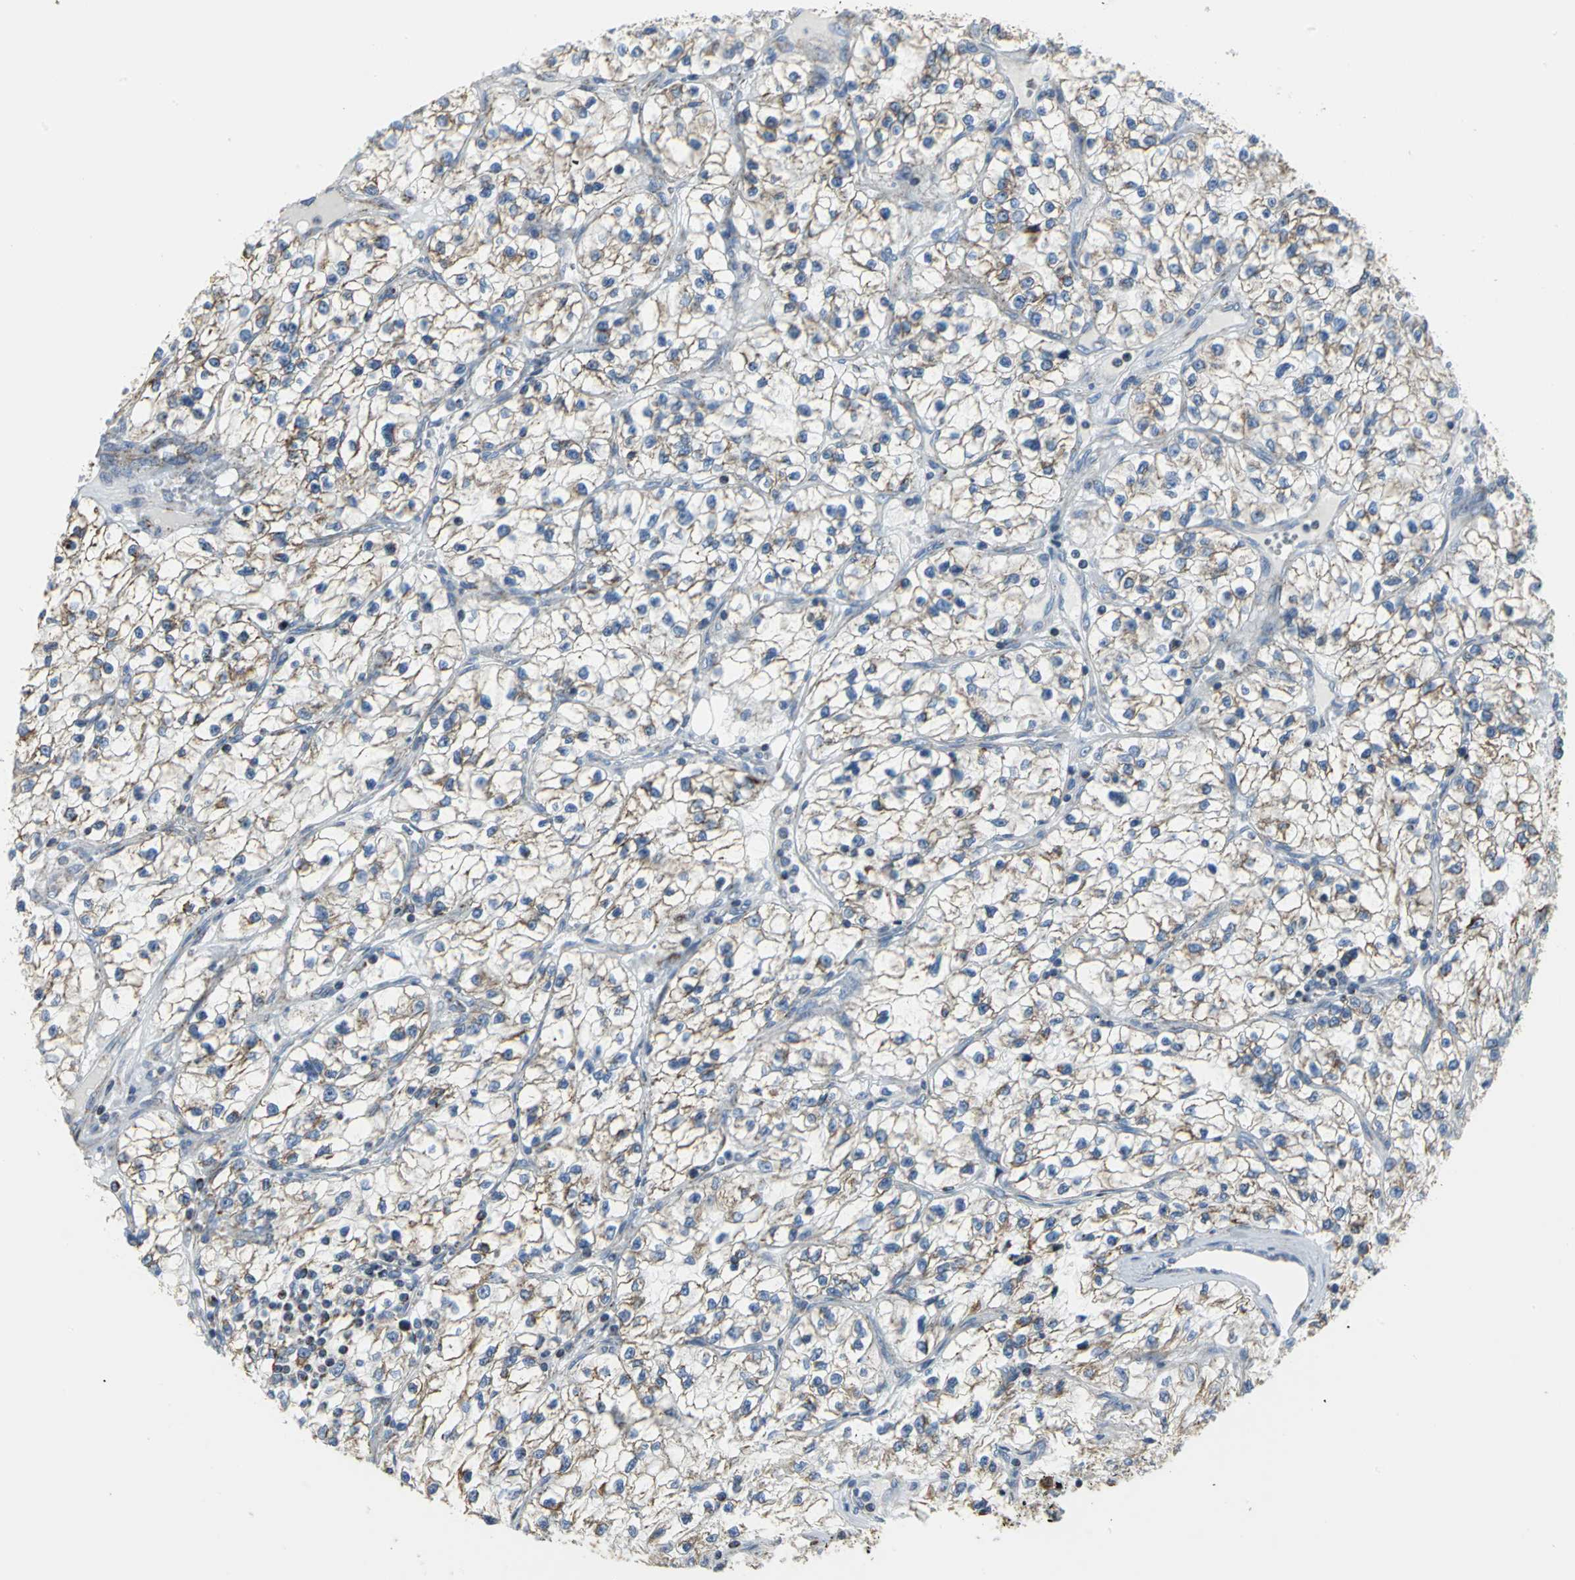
{"staining": {"intensity": "moderate", "quantity": "<25%", "location": "cytoplasmic/membranous"}, "tissue": "renal cancer", "cell_type": "Tumor cells", "image_type": "cancer", "snomed": [{"axis": "morphology", "description": "Adenocarcinoma, NOS"}, {"axis": "topography", "description": "Kidney"}], "caption": "This photomicrograph reveals IHC staining of renal cancer (adenocarcinoma), with low moderate cytoplasmic/membranous positivity in approximately <25% of tumor cells.", "gene": "NTRK1", "patient": {"sex": "female", "age": 57}}